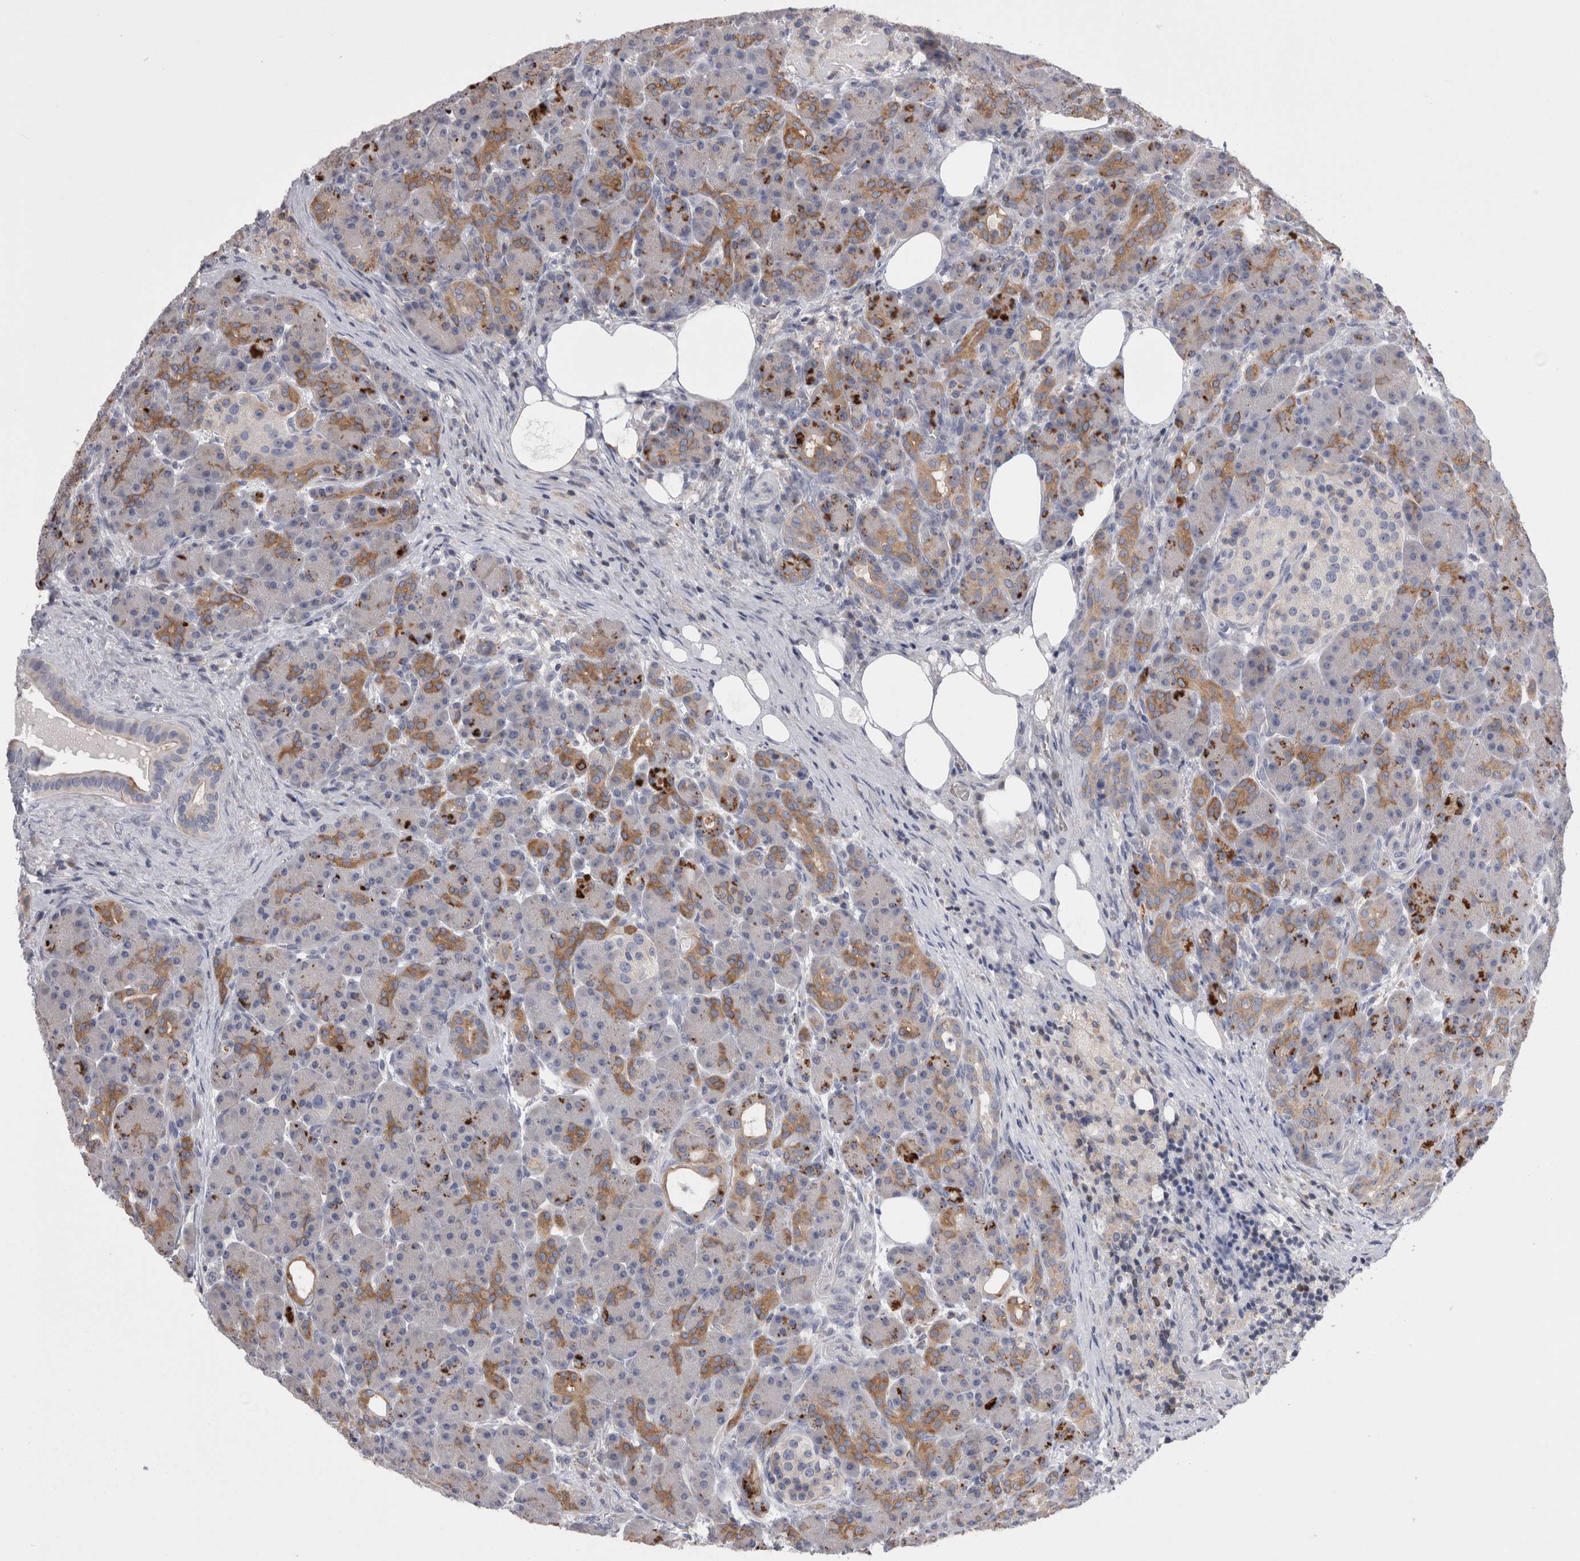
{"staining": {"intensity": "moderate", "quantity": "25%-75%", "location": "cytoplasmic/membranous"}, "tissue": "pancreas", "cell_type": "Exocrine glandular cells", "image_type": "normal", "snomed": [{"axis": "morphology", "description": "Normal tissue, NOS"}, {"axis": "topography", "description": "Pancreas"}], "caption": "Brown immunohistochemical staining in unremarkable pancreas shows moderate cytoplasmic/membranous staining in approximately 25%-75% of exocrine glandular cells. (brown staining indicates protein expression, while blue staining denotes nuclei).", "gene": "DCTN6", "patient": {"sex": "male", "age": 63}}